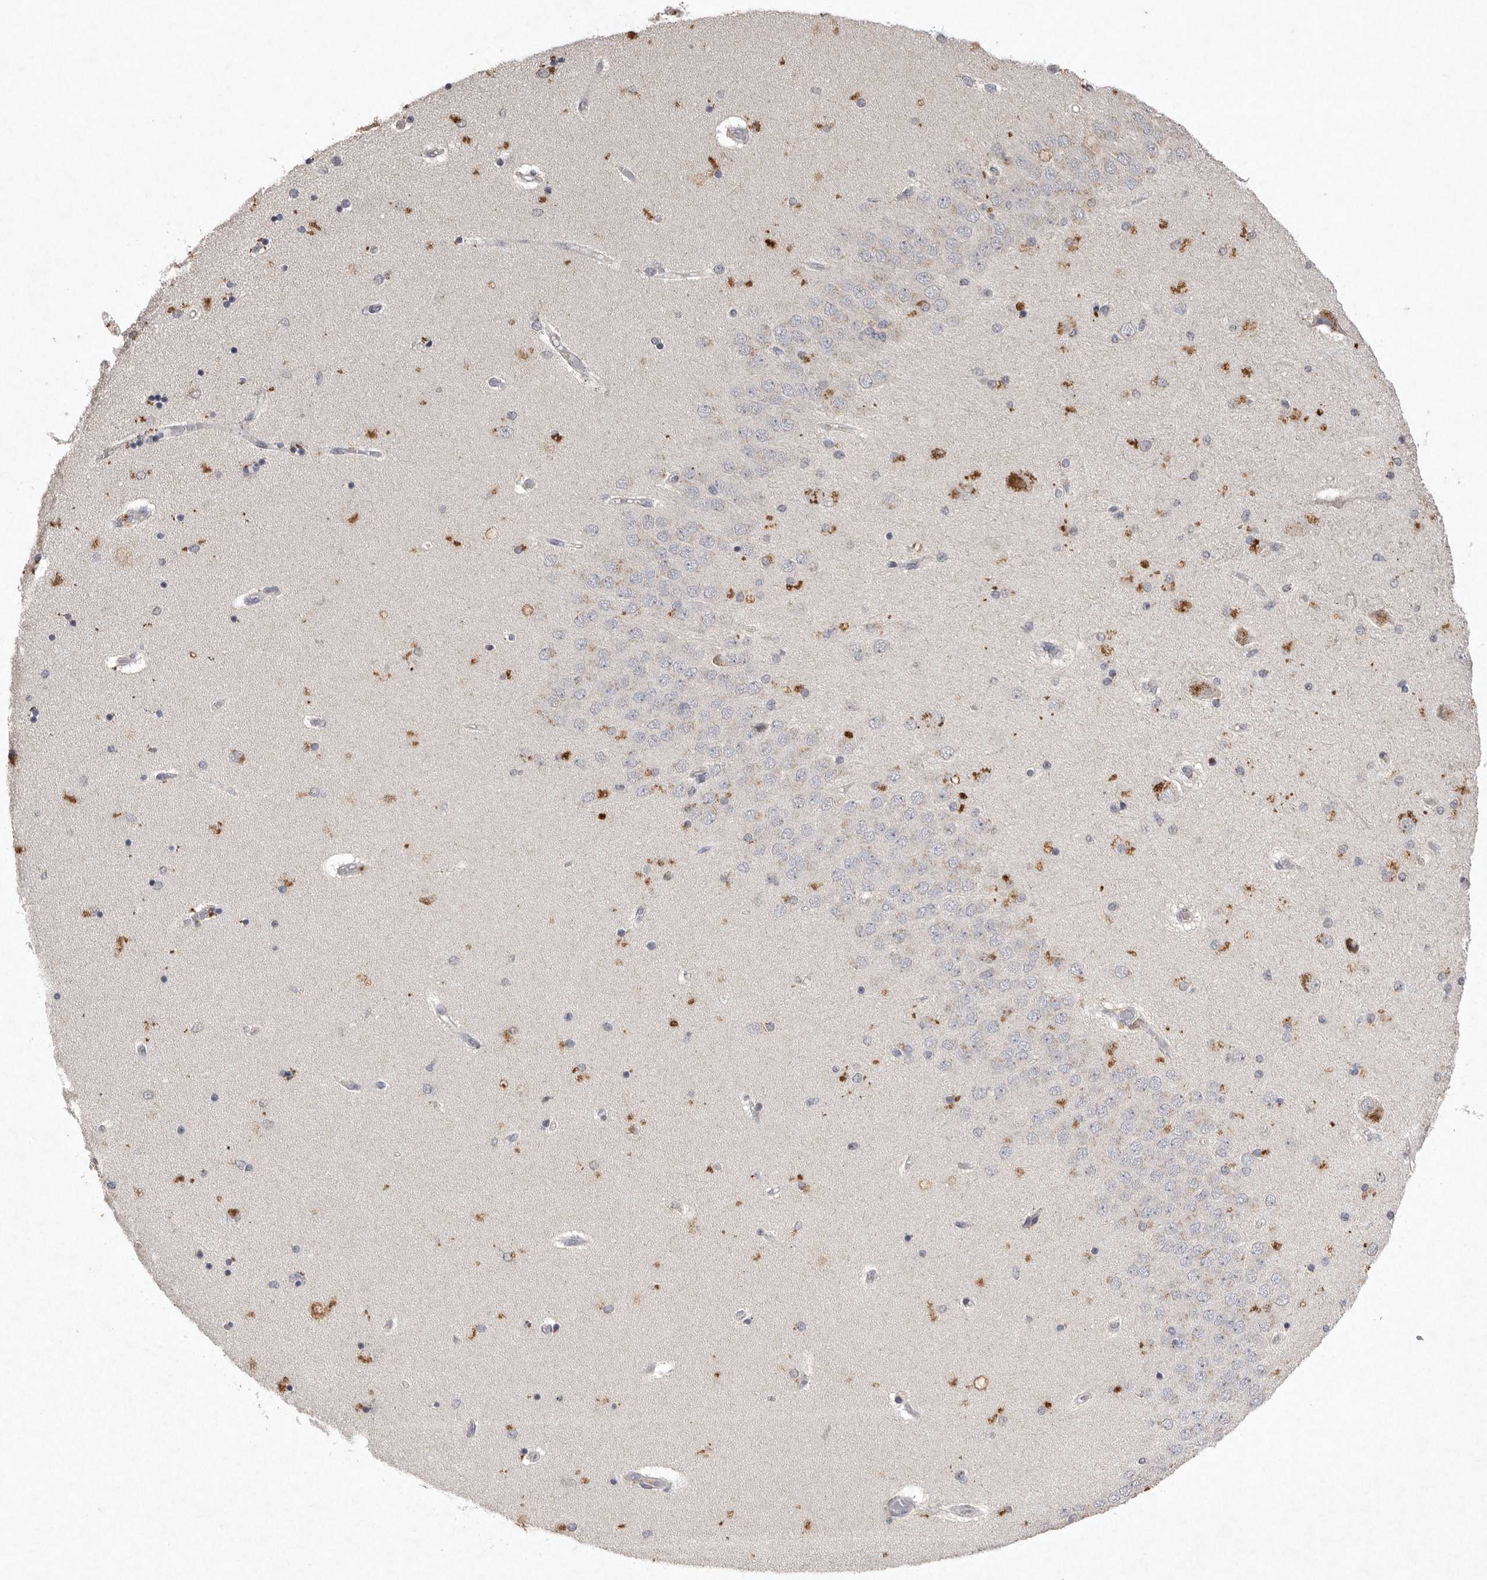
{"staining": {"intensity": "moderate", "quantity": "25%-75%", "location": "cytoplasmic/membranous"}, "tissue": "hippocampus", "cell_type": "Glial cells", "image_type": "normal", "snomed": [{"axis": "morphology", "description": "Normal tissue, NOS"}, {"axis": "topography", "description": "Hippocampus"}], "caption": "Hippocampus stained for a protein (brown) demonstrates moderate cytoplasmic/membranous positive expression in about 25%-75% of glial cells.", "gene": "APLNR", "patient": {"sex": "female", "age": 54}}